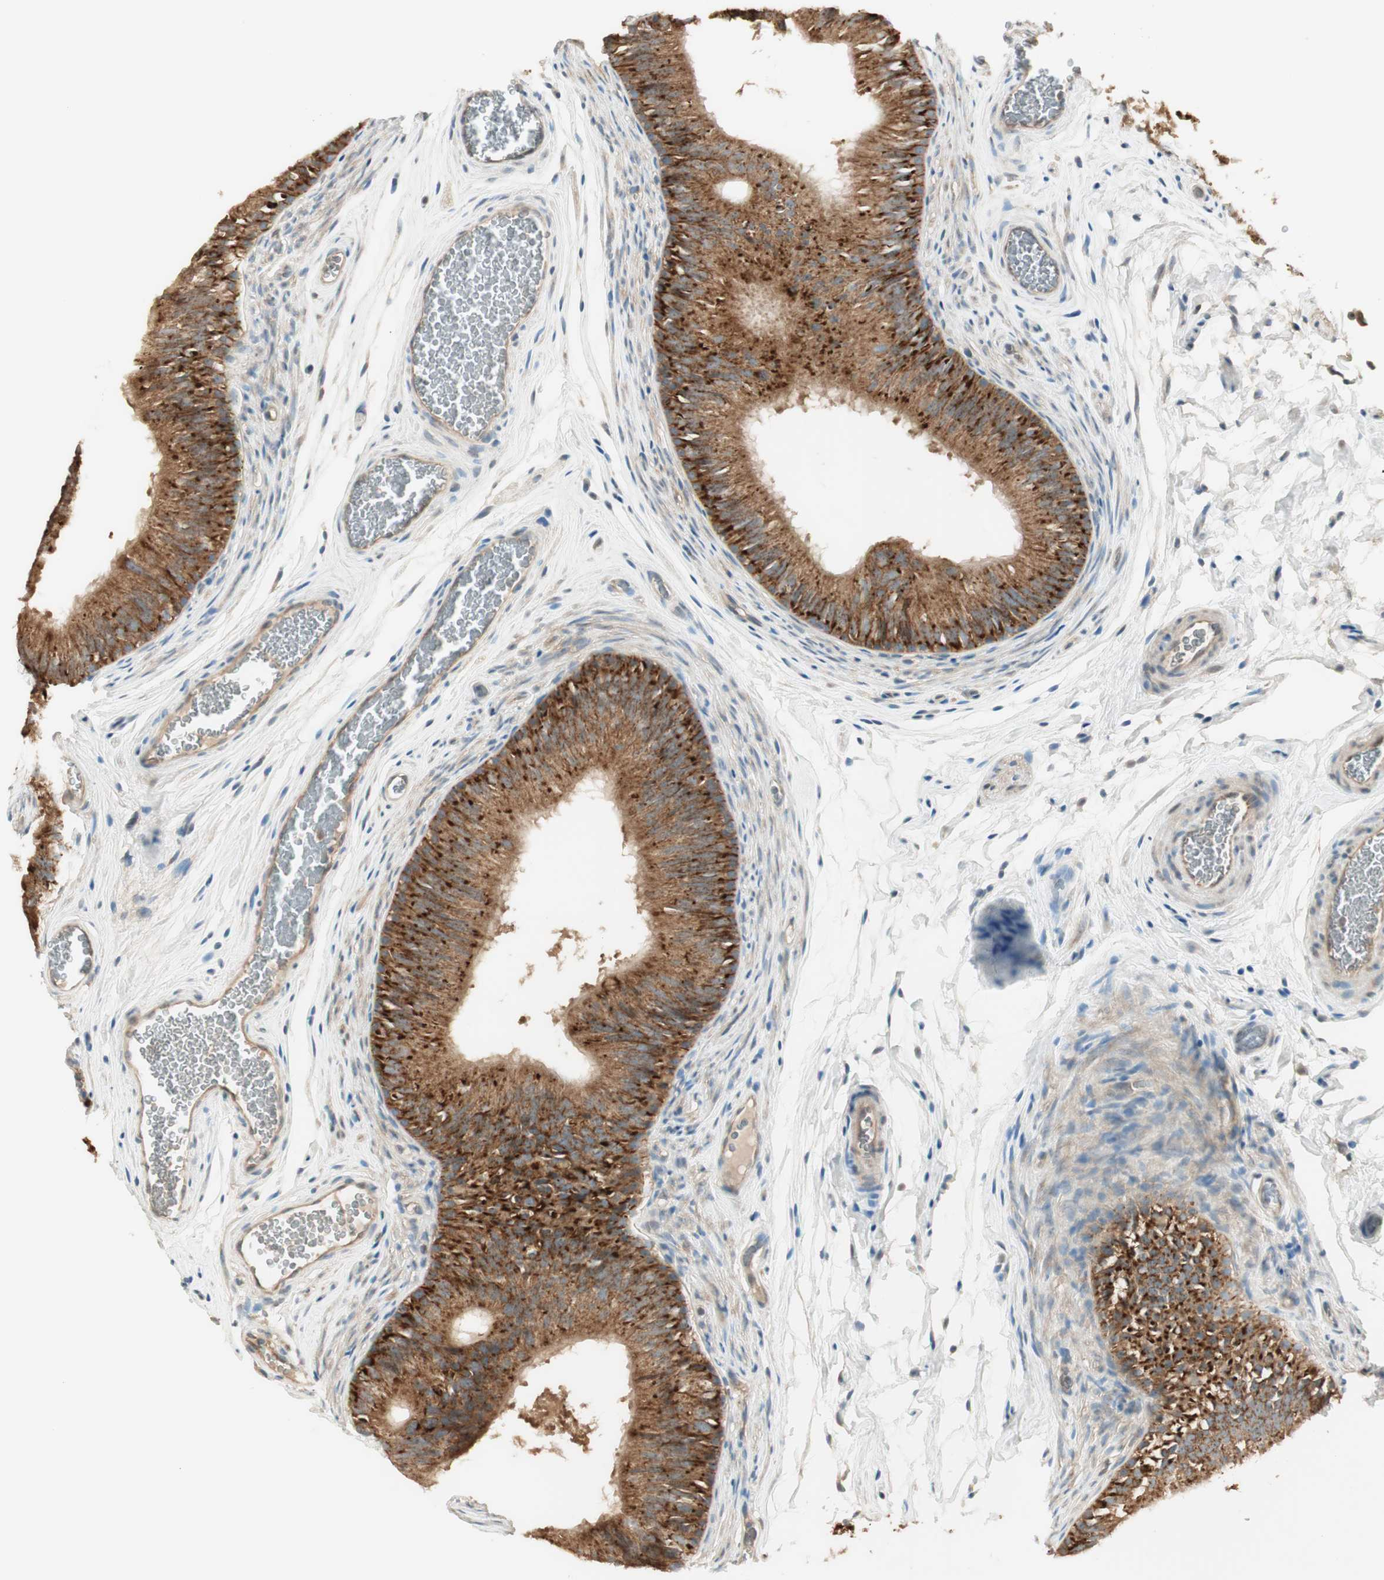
{"staining": {"intensity": "strong", "quantity": ">75%", "location": "cytoplasmic/membranous"}, "tissue": "epididymis", "cell_type": "Glandular cells", "image_type": "normal", "snomed": [{"axis": "morphology", "description": "Normal tissue, NOS"}, {"axis": "topography", "description": "Epididymis"}], "caption": "High-magnification brightfield microscopy of benign epididymis stained with DAB (3,3'-diaminobenzidine) (brown) and counterstained with hematoxylin (blue). glandular cells exhibit strong cytoplasmic/membranous expression is seen in approximately>75% of cells. (DAB (3,3'-diaminobenzidine) IHC with brightfield microscopy, high magnification).", "gene": "IPO5", "patient": {"sex": "male", "age": 36}}